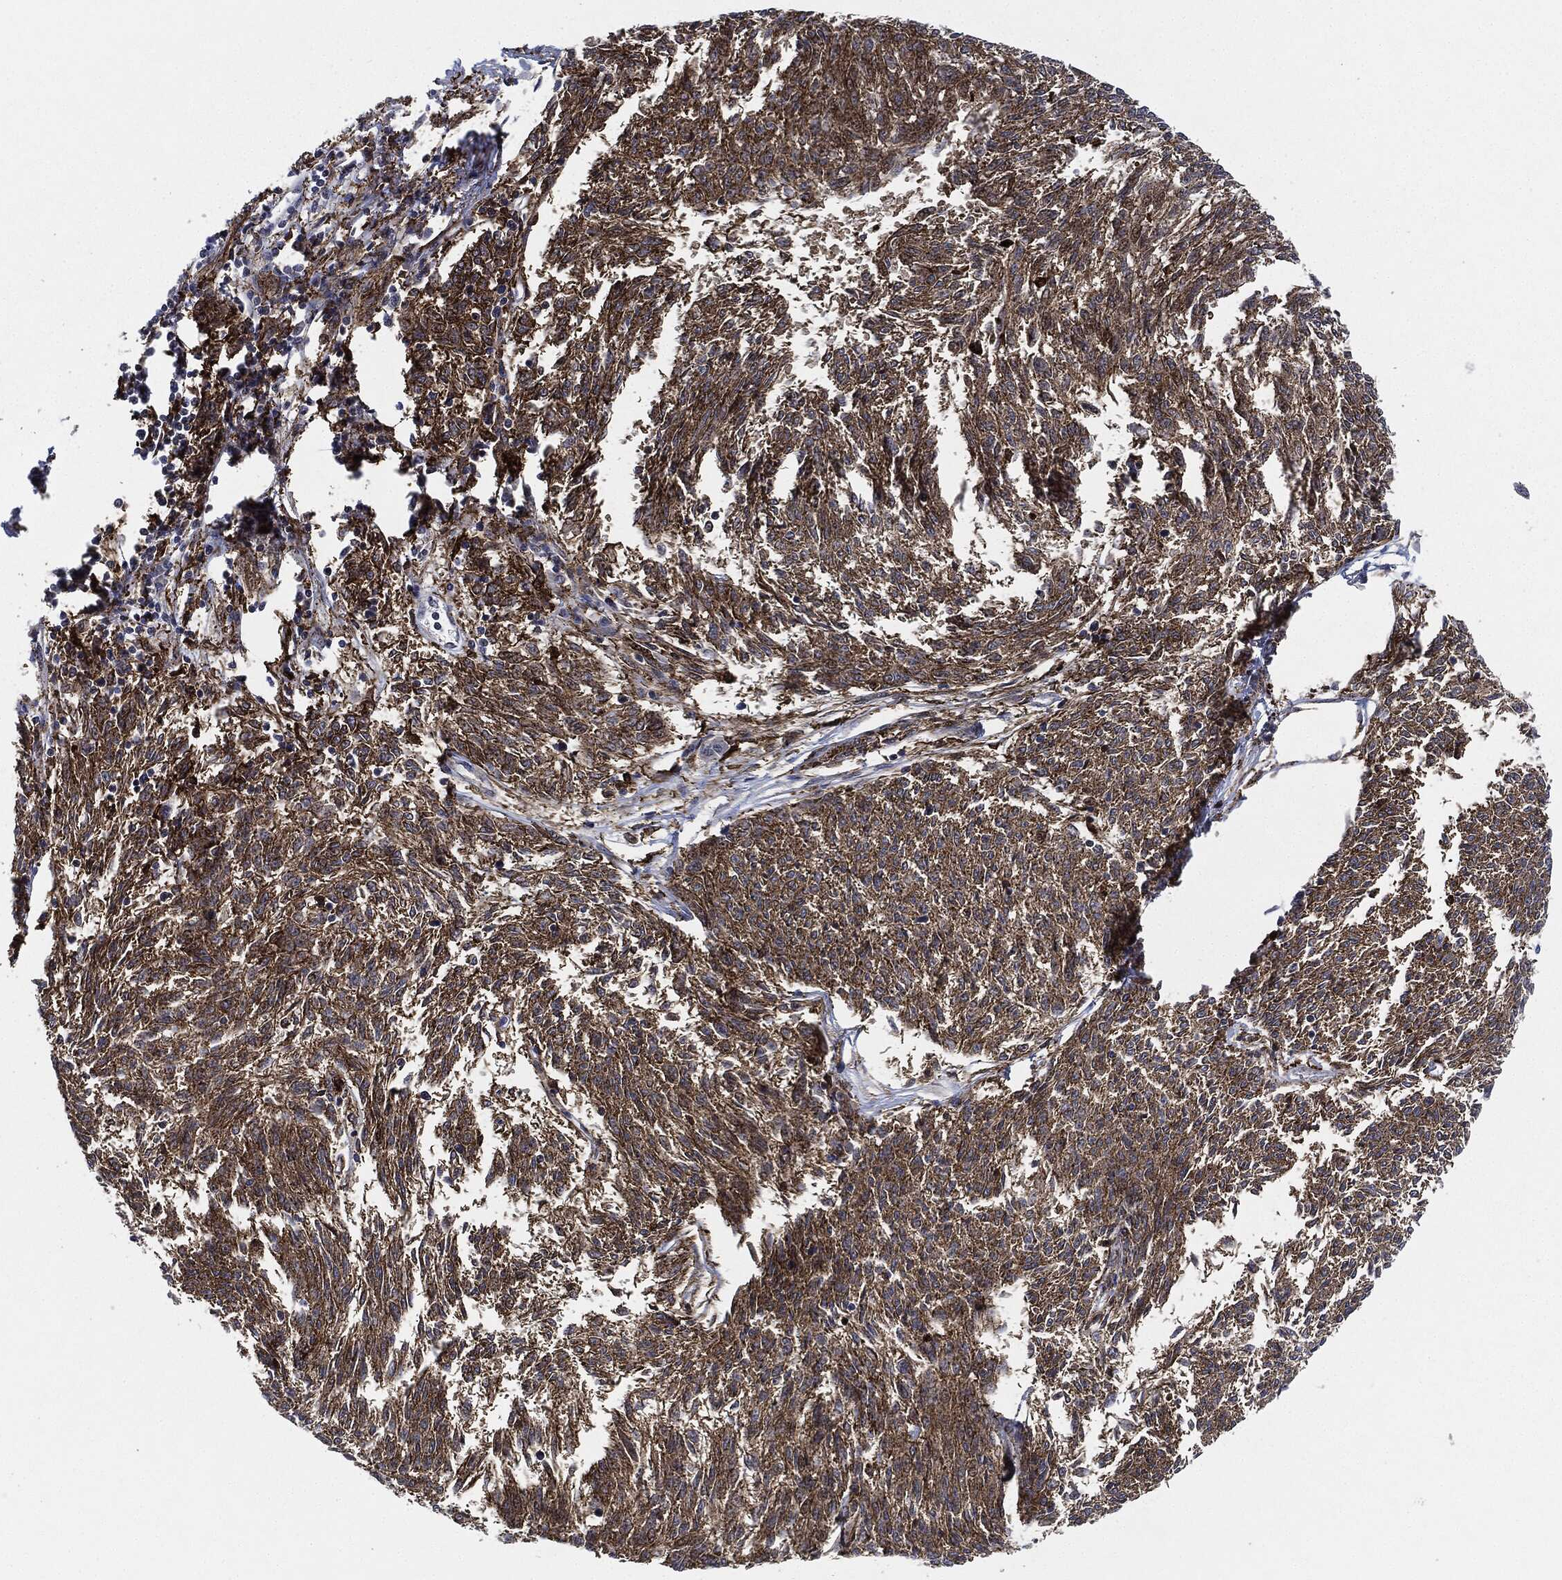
{"staining": {"intensity": "moderate", "quantity": ">75%", "location": "cytoplasmic/membranous"}, "tissue": "melanoma", "cell_type": "Tumor cells", "image_type": "cancer", "snomed": [{"axis": "morphology", "description": "Malignant melanoma, NOS"}, {"axis": "topography", "description": "Skin"}], "caption": "A medium amount of moderate cytoplasmic/membranous positivity is seen in about >75% of tumor cells in melanoma tissue. Ihc stains the protein of interest in brown and the nuclei are stained blue.", "gene": "NANOS3", "patient": {"sex": "female", "age": 72}}